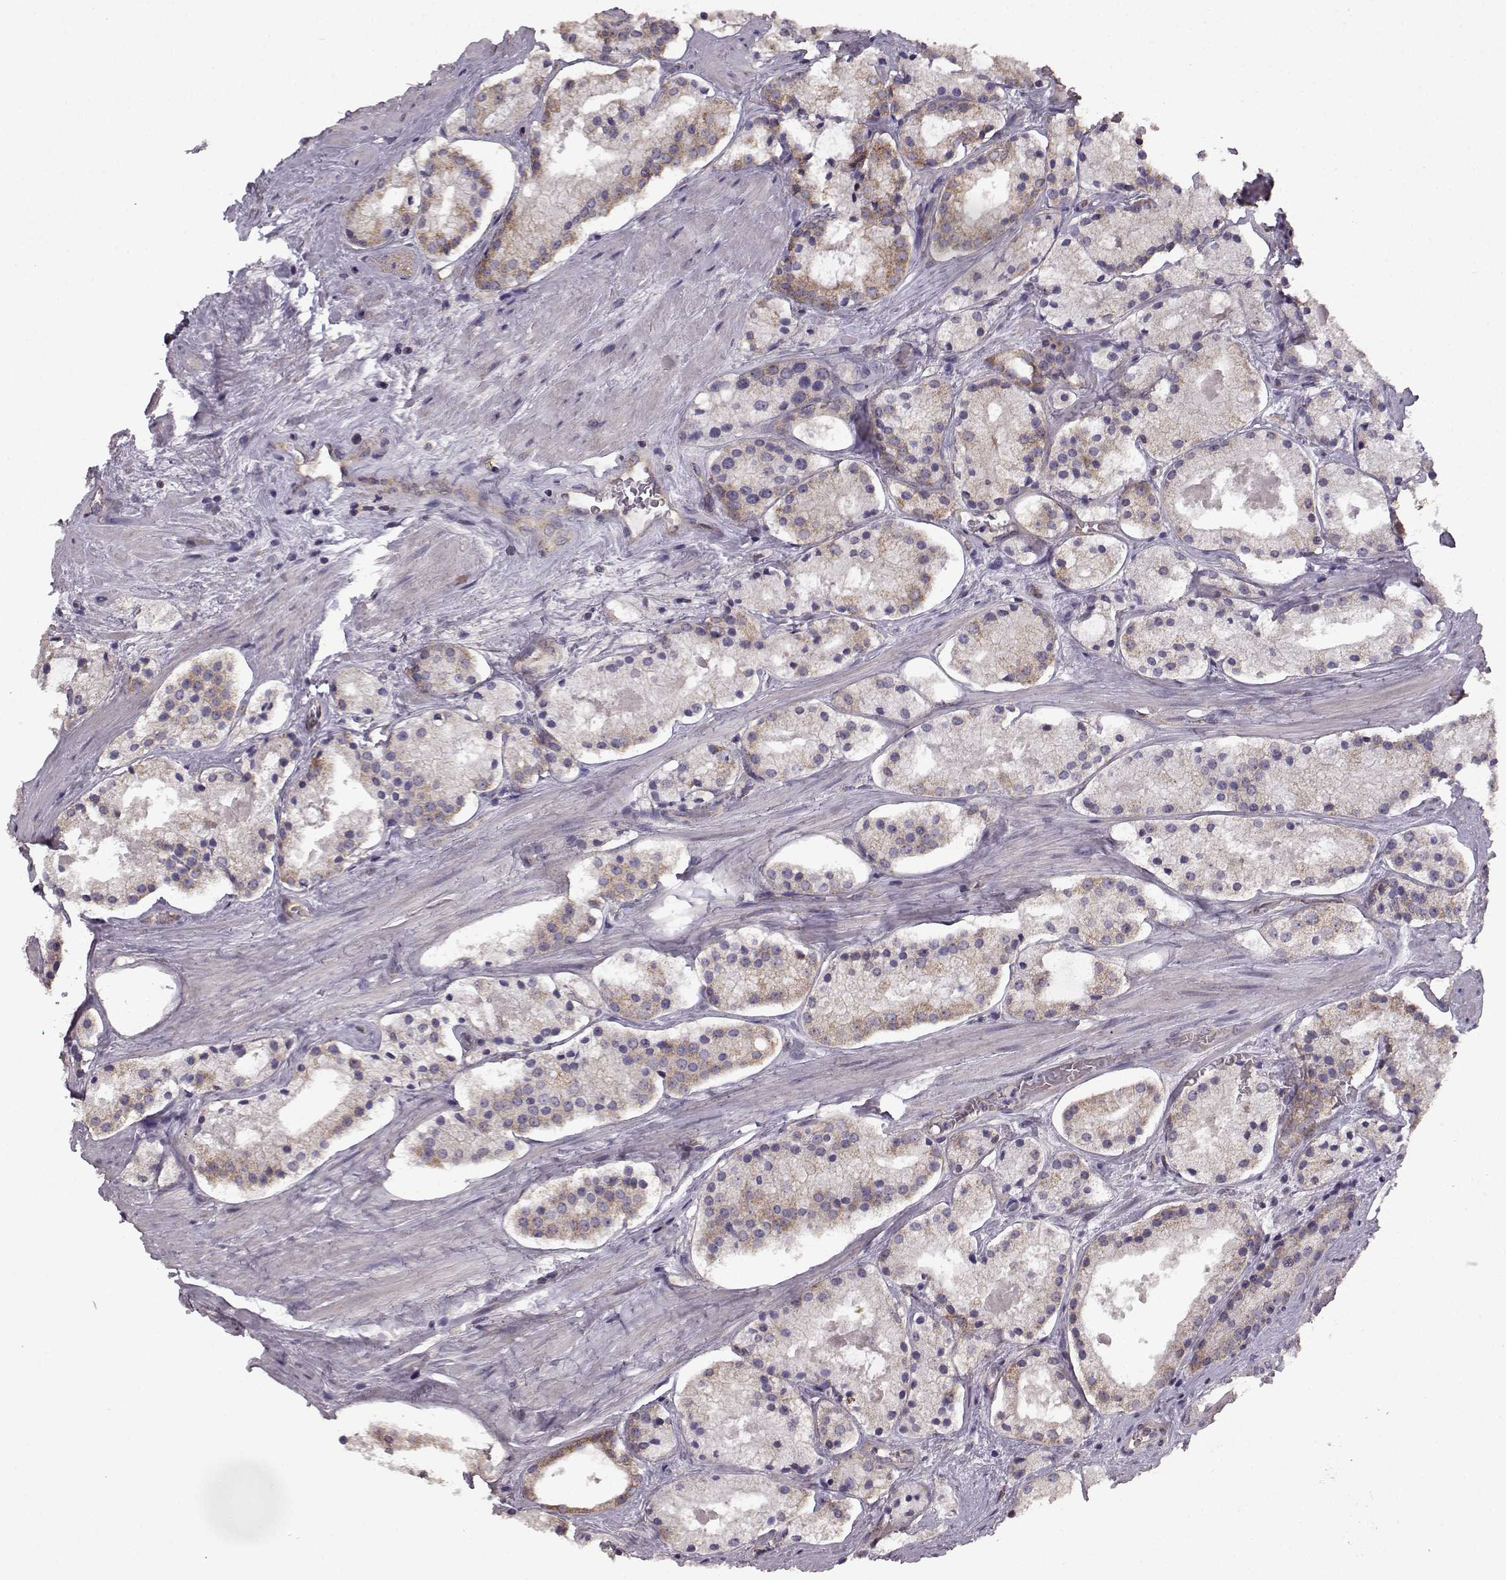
{"staining": {"intensity": "moderate", "quantity": ">75%", "location": "cytoplasmic/membranous"}, "tissue": "prostate cancer", "cell_type": "Tumor cells", "image_type": "cancer", "snomed": [{"axis": "morphology", "description": "Adenocarcinoma, NOS"}, {"axis": "morphology", "description": "Adenocarcinoma, High grade"}, {"axis": "topography", "description": "Prostate"}], "caption": "Protein expression by immunohistochemistry demonstrates moderate cytoplasmic/membranous expression in about >75% of tumor cells in prostate cancer (adenocarcinoma (high-grade)).", "gene": "ERBB3", "patient": {"sex": "male", "age": 64}}